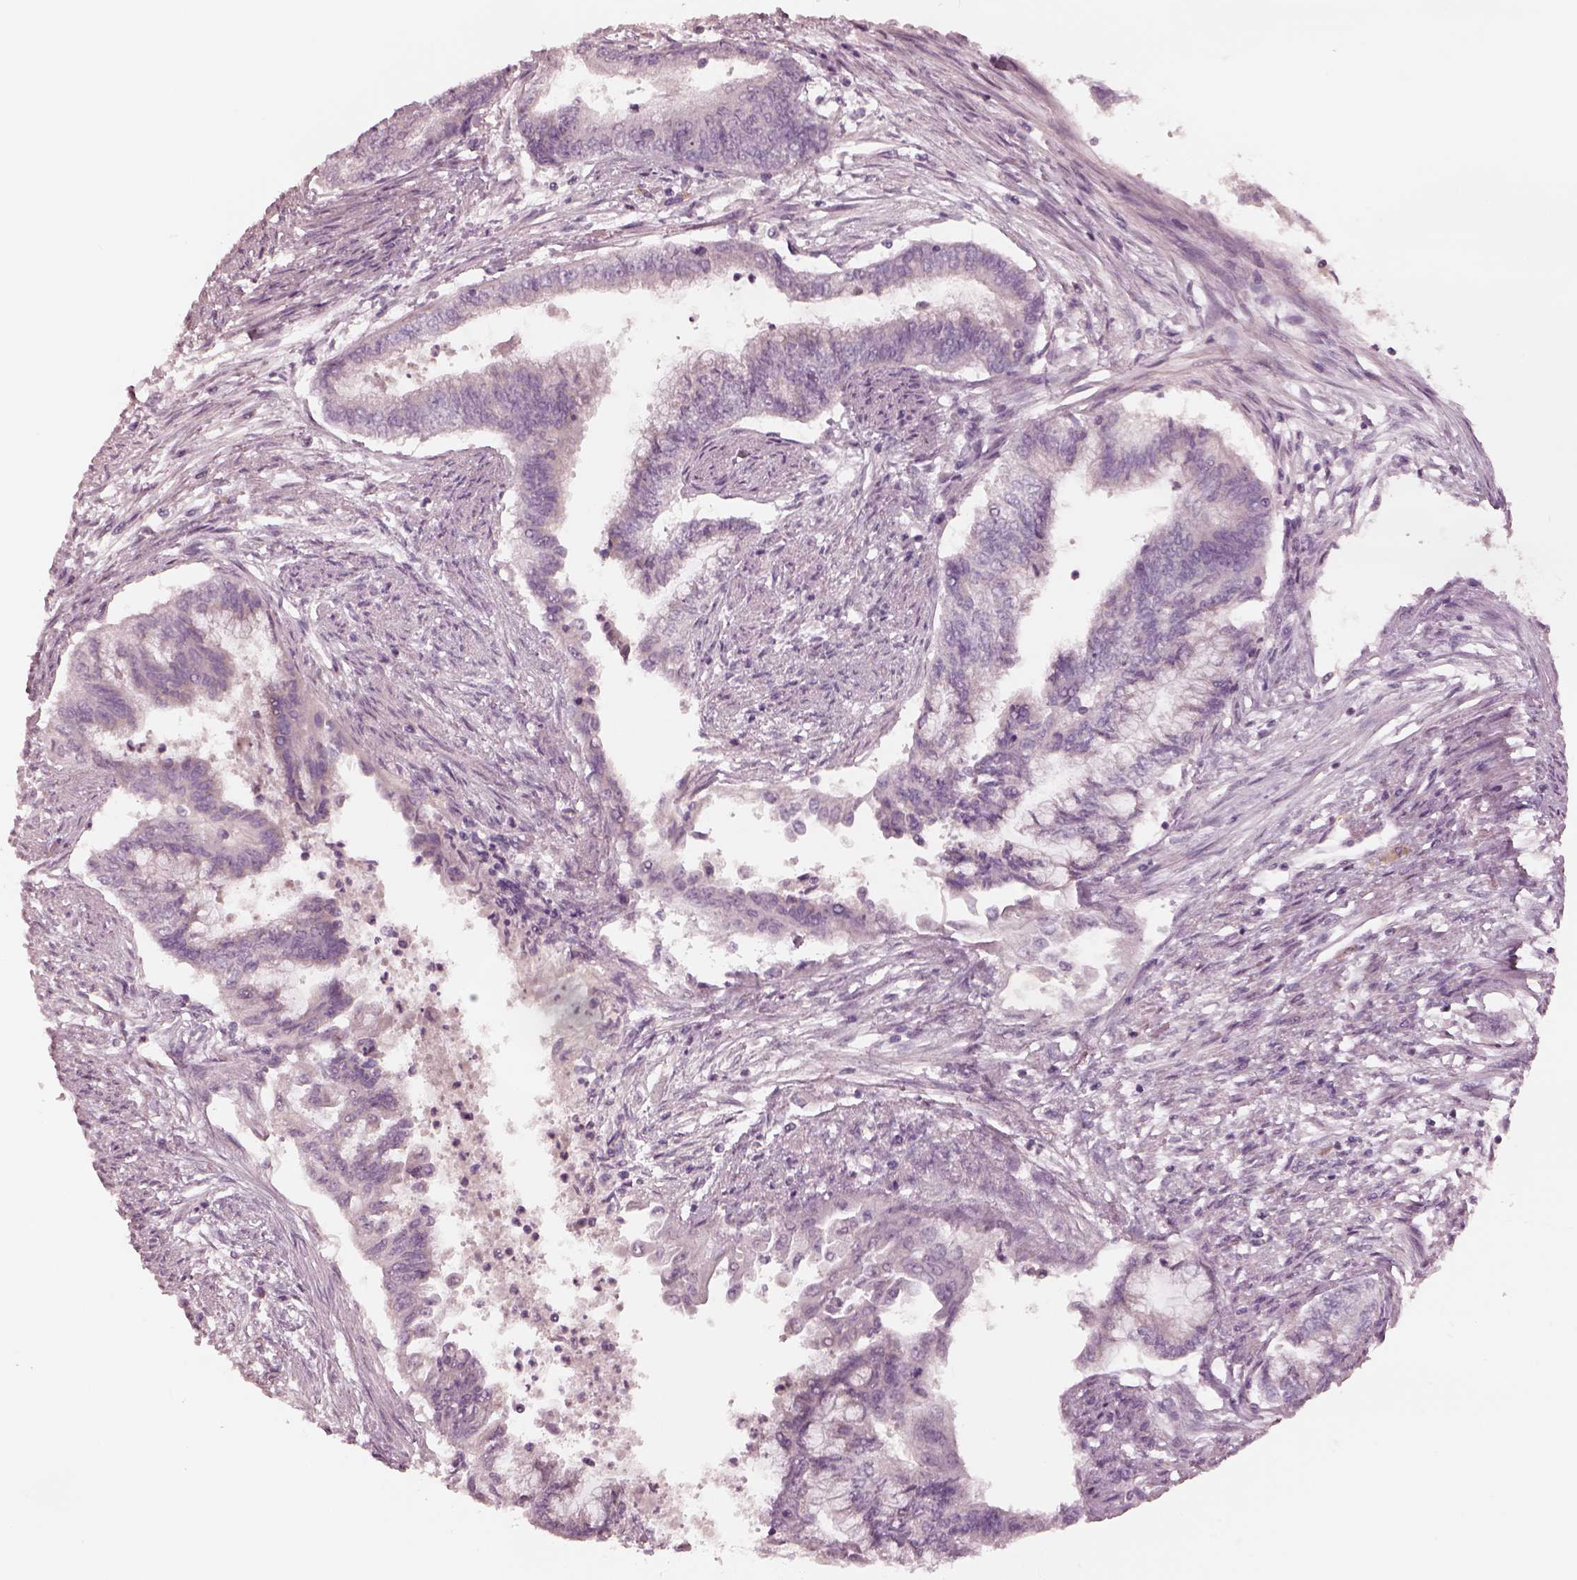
{"staining": {"intensity": "negative", "quantity": "none", "location": "none"}, "tissue": "endometrial cancer", "cell_type": "Tumor cells", "image_type": "cancer", "snomed": [{"axis": "morphology", "description": "Adenocarcinoma, NOS"}, {"axis": "topography", "description": "Endometrium"}], "caption": "Tumor cells are negative for brown protein staining in adenocarcinoma (endometrial).", "gene": "MIA", "patient": {"sex": "female", "age": 65}}